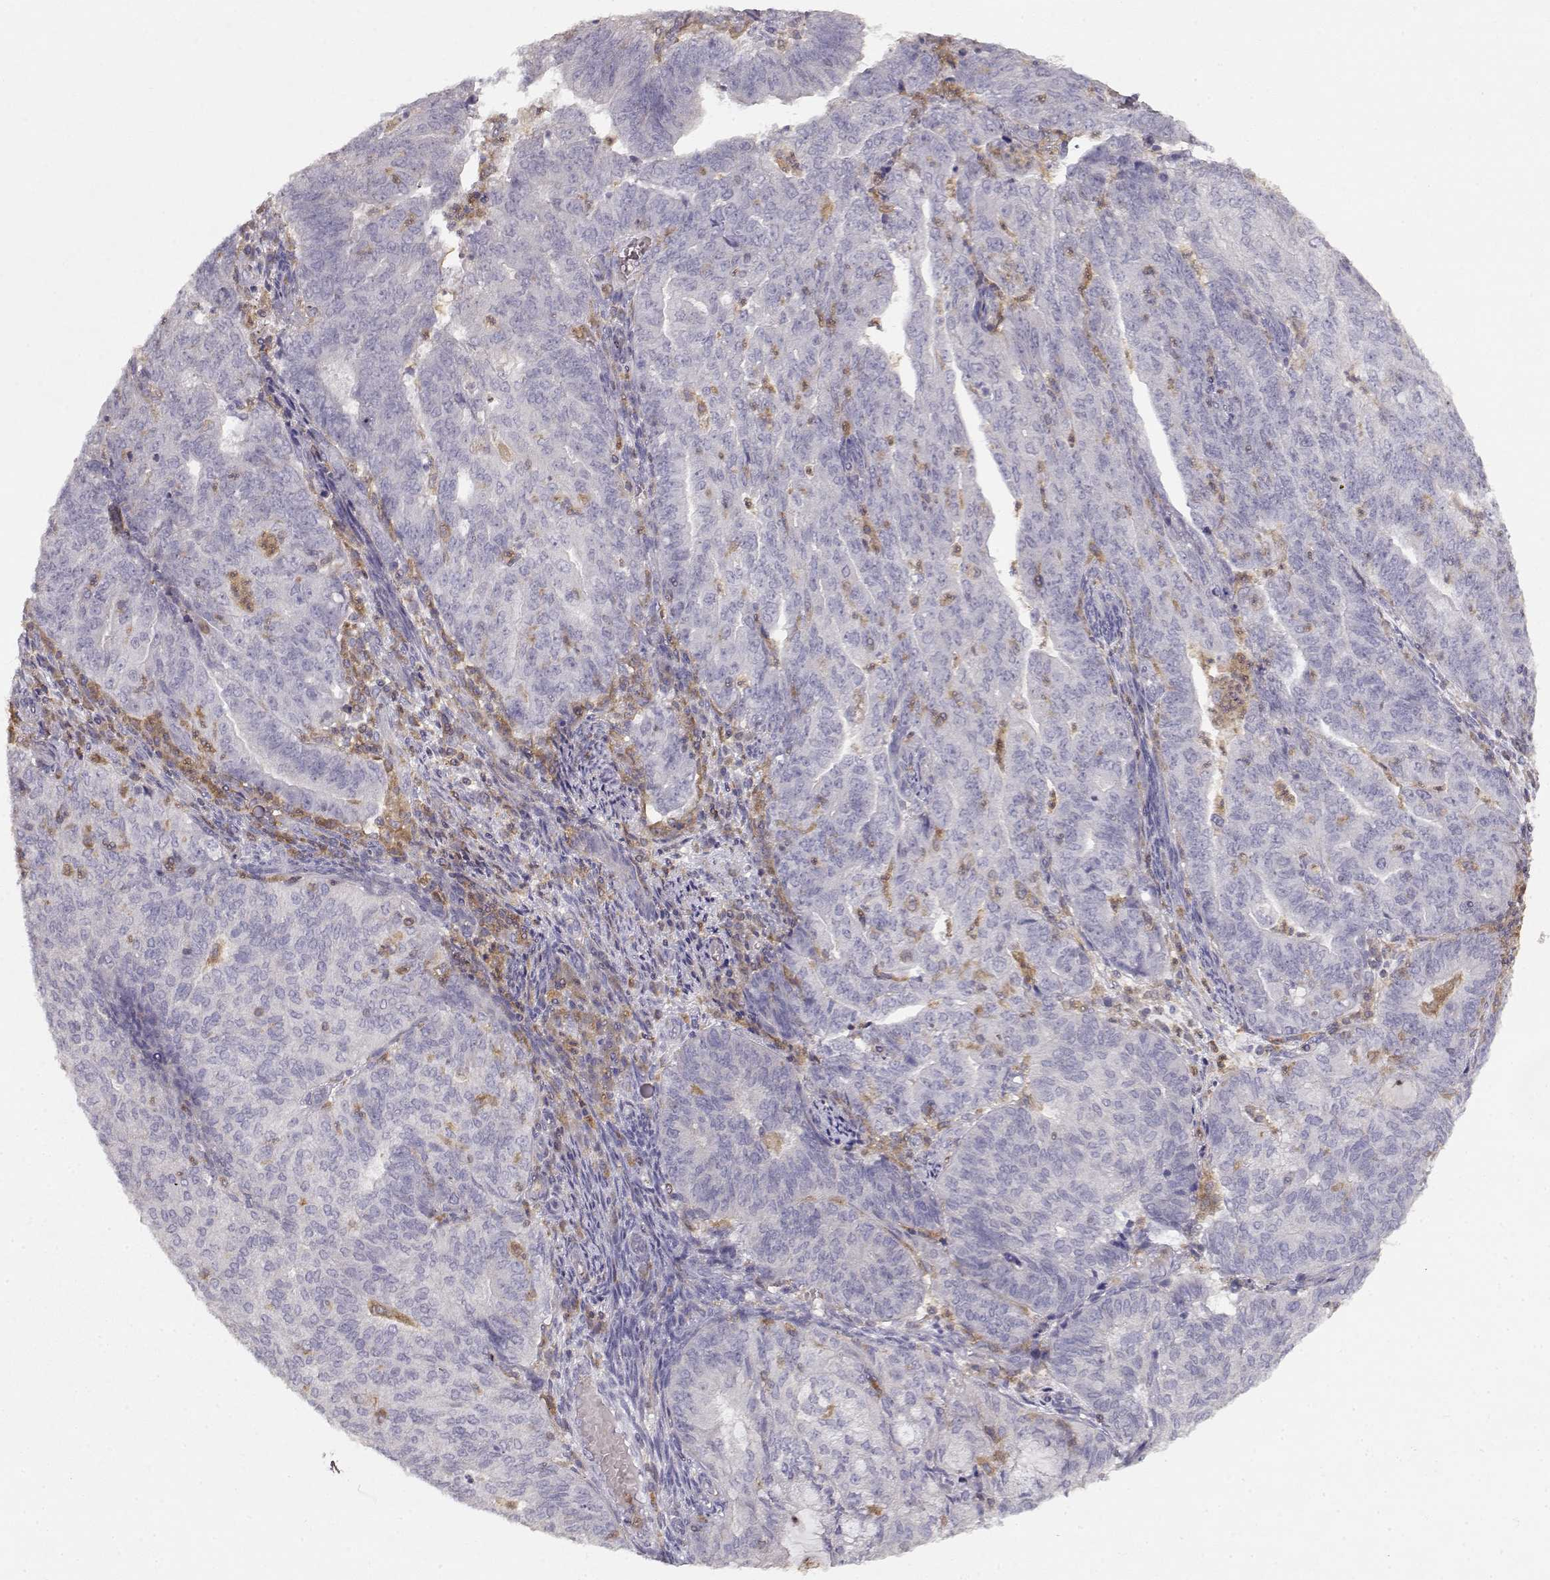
{"staining": {"intensity": "negative", "quantity": "none", "location": "none"}, "tissue": "endometrial cancer", "cell_type": "Tumor cells", "image_type": "cancer", "snomed": [{"axis": "morphology", "description": "Adenocarcinoma, NOS"}, {"axis": "topography", "description": "Endometrium"}], "caption": "The image exhibits no staining of tumor cells in adenocarcinoma (endometrial). (DAB immunohistochemistry (IHC), high magnification).", "gene": "VAV1", "patient": {"sex": "female", "age": 82}}